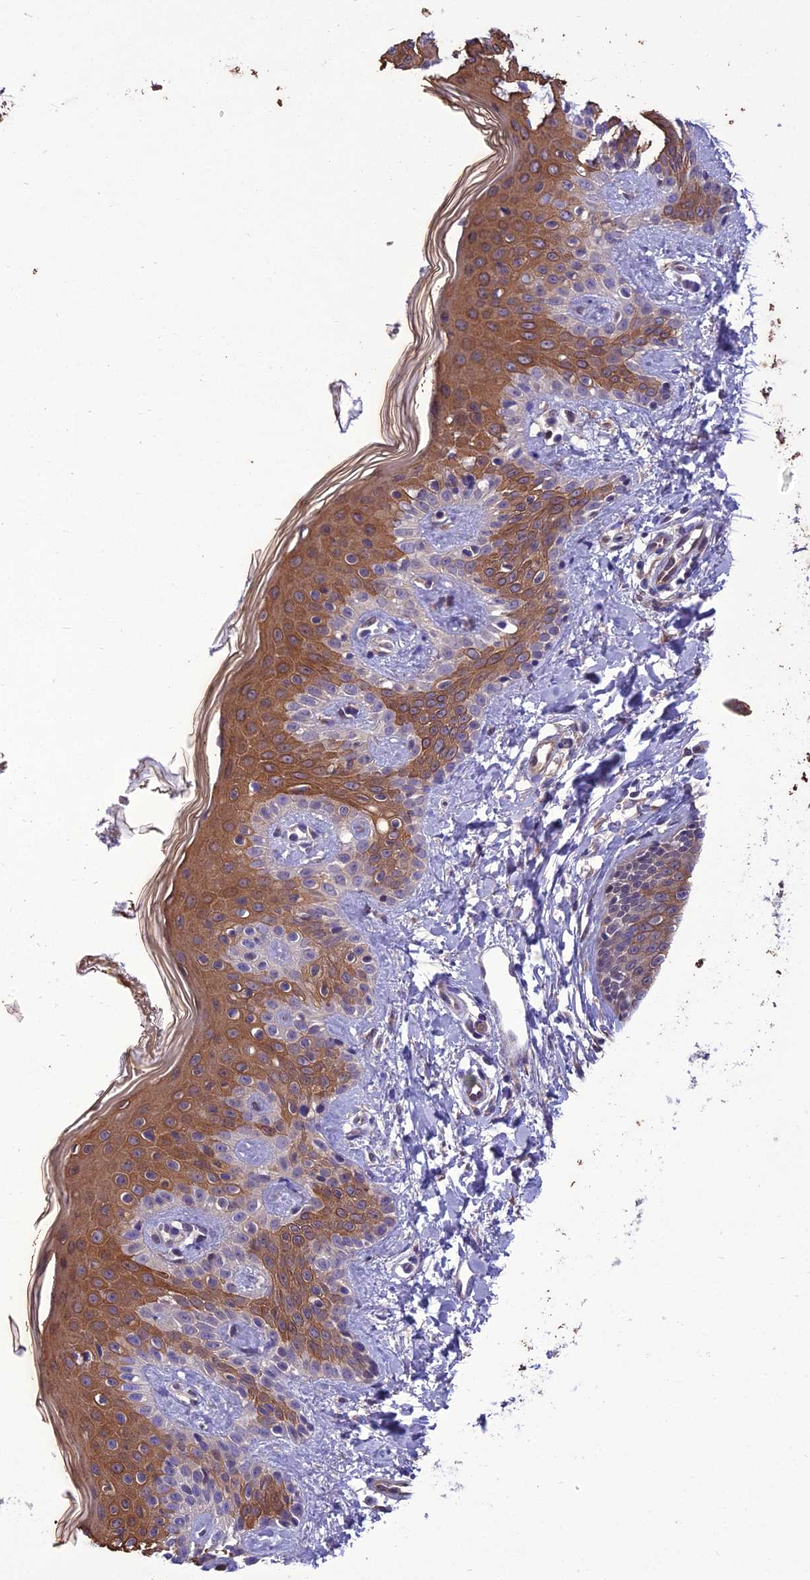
{"staining": {"intensity": "moderate", "quantity": "25%-75%", "location": "cytoplasmic/membranous"}, "tissue": "skin", "cell_type": "Fibroblasts", "image_type": "normal", "snomed": [{"axis": "morphology", "description": "Normal tissue, NOS"}, {"axis": "topography", "description": "Skin"}], "caption": "Fibroblasts demonstrate medium levels of moderate cytoplasmic/membranous positivity in approximately 25%-75% of cells in benign skin. Nuclei are stained in blue.", "gene": "BORCS6", "patient": {"sex": "male", "age": 16}}